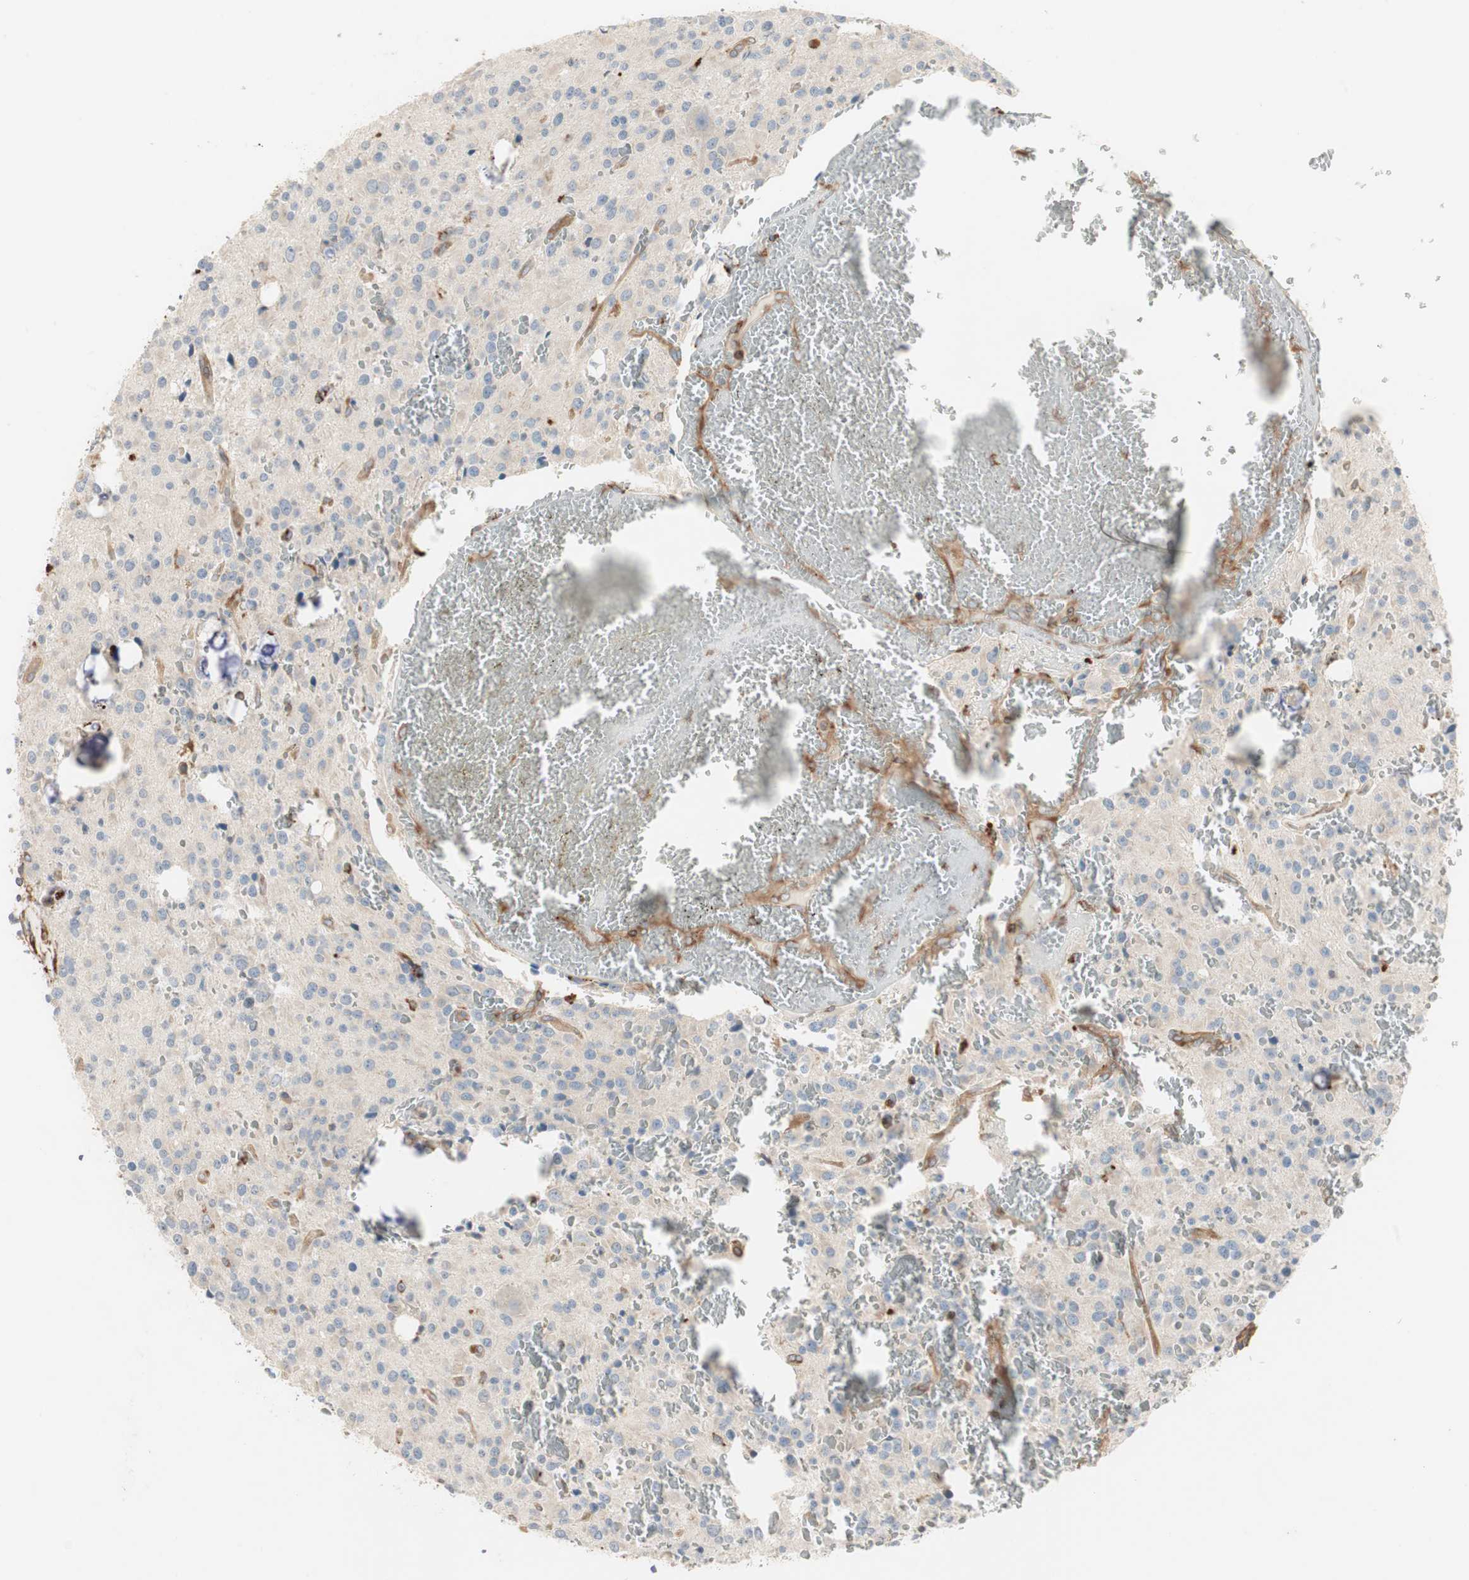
{"staining": {"intensity": "negative", "quantity": "none", "location": "none"}, "tissue": "glioma", "cell_type": "Tumor cells", "image_type": "cancer", "snomed": [{"axis": "morphology", "description": "Glioma, malignant, Low grade"}, {"axis": "topography", "description": "Brain"}], "caption": "Tumor cells are negative for protein expression in human glioma. The staining is performed using DAB (3,3'-diaminobenzidine) brown chromogen with nuclei counter-stained in using hematoxylin.", "gene": "H6PD", "patient": {"sex": "male", "age": 58}}